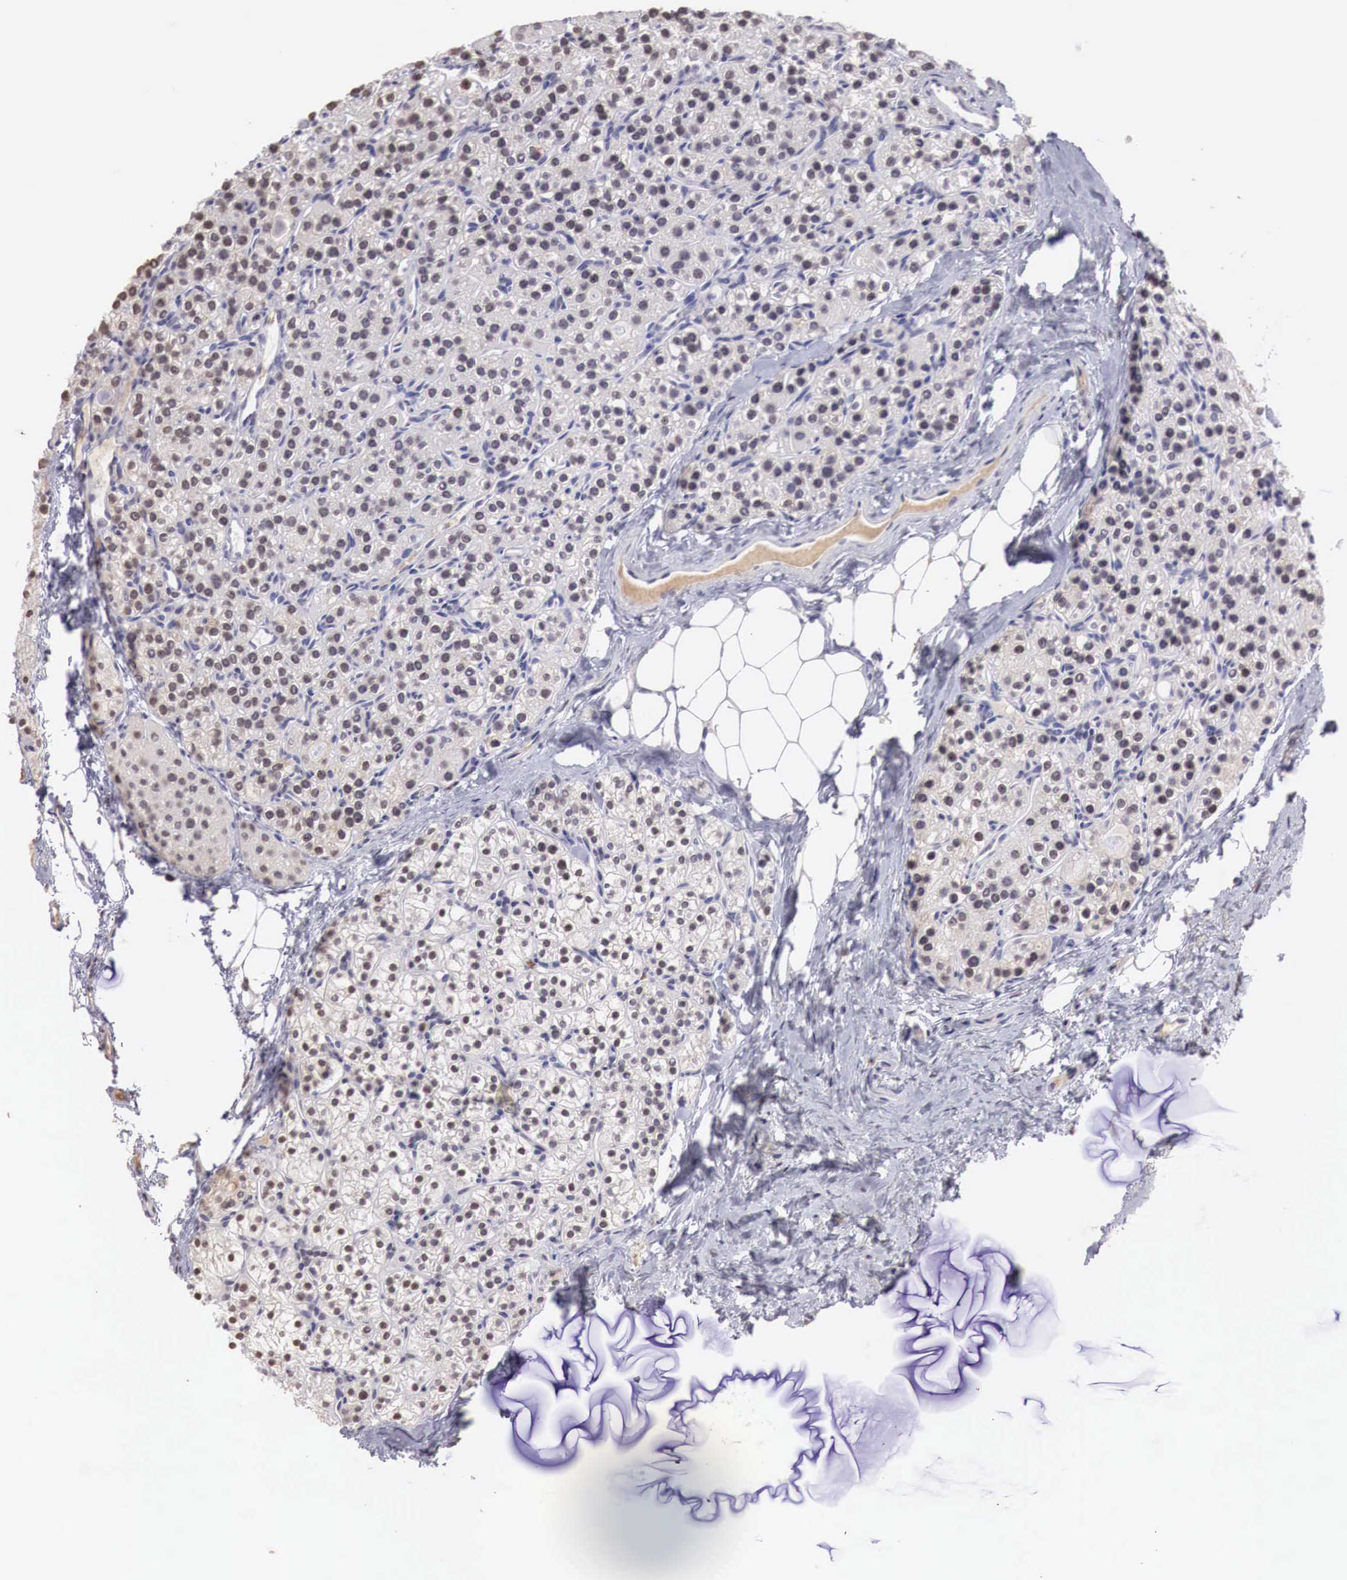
{"staining": {"intensity": "weak", "quantity": "<25%", "location": "nuclear"}, "tissue": "parathyroid gland", "cell_type": "Glandular cells", "image_type": "normal", "snomed": [{"axis": "morphology", "description": "Normal tissue, NOS"}, {"axis": "topography", "description": "Parathyroid gland"}], "caption": "Immunohistochemical staining of unremarkable parathyroid gland demonstrates no significant positivity in glandular cells.", "gene": "XPNPEP2", "patient": {"sex": "female", "age": 54}}